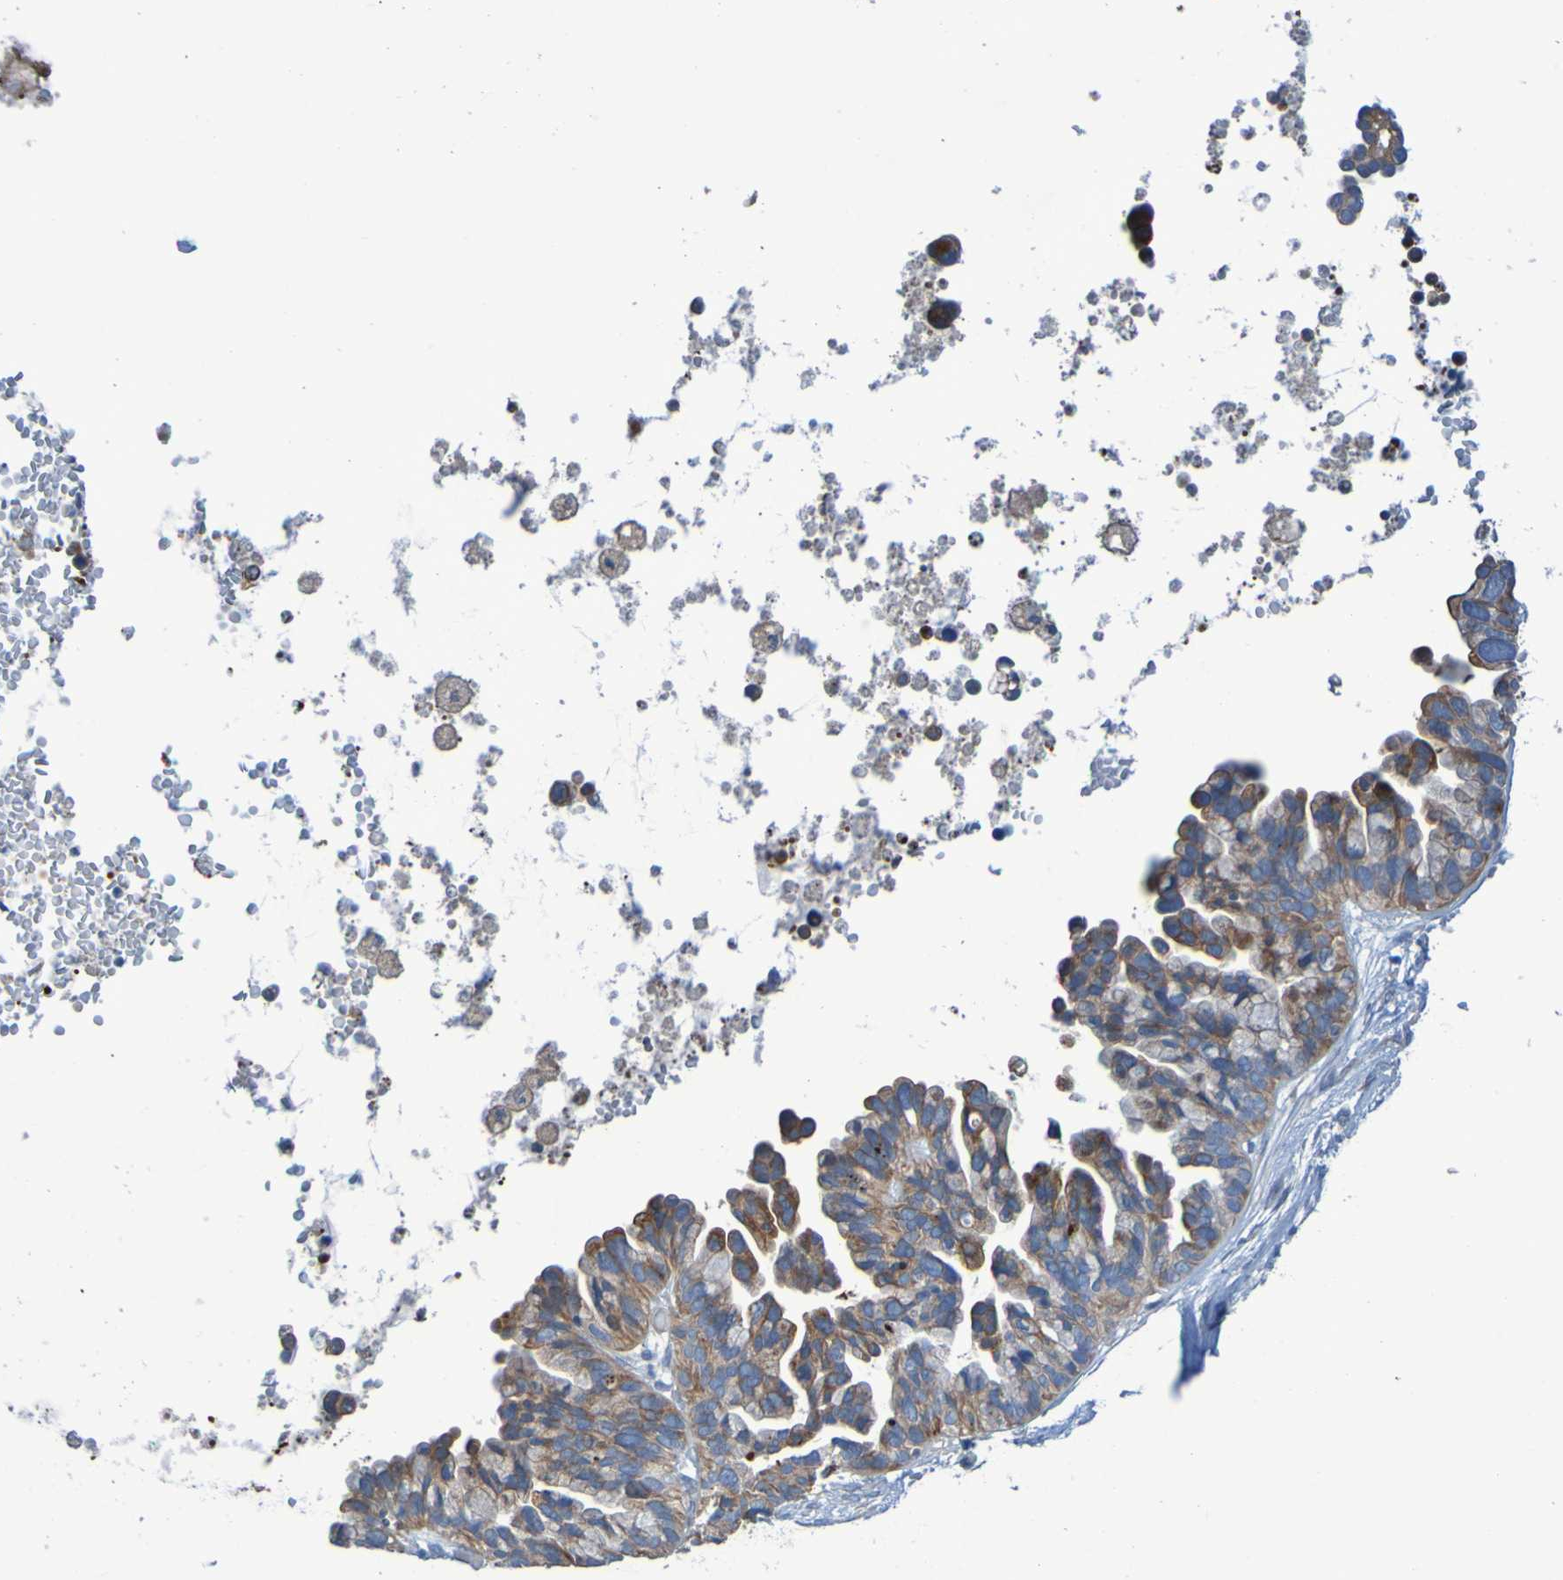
{"staining": {"intensity": "moderate", "quantity": ">75%", "location": "cytoplasmic/membranous"}, "tissue": "ovarian cancer", "cell_type": "Tumor cells", "image_type": "cancer", "snomed": [{"axis": "morphology", "description": "Cystadenocarcinoma, serous, NOS"}, {"axis": "topography", "description": "Ovary"}], "caption": "Brown immunohistochemical staining in ovarian serous cystadenocarcinoma shows moderate cytoplasmic/membranous positivity in approximately >75% of tumor cells.", "gene": "NPRL3", "patient": {"sex": "female", "age": 56}}